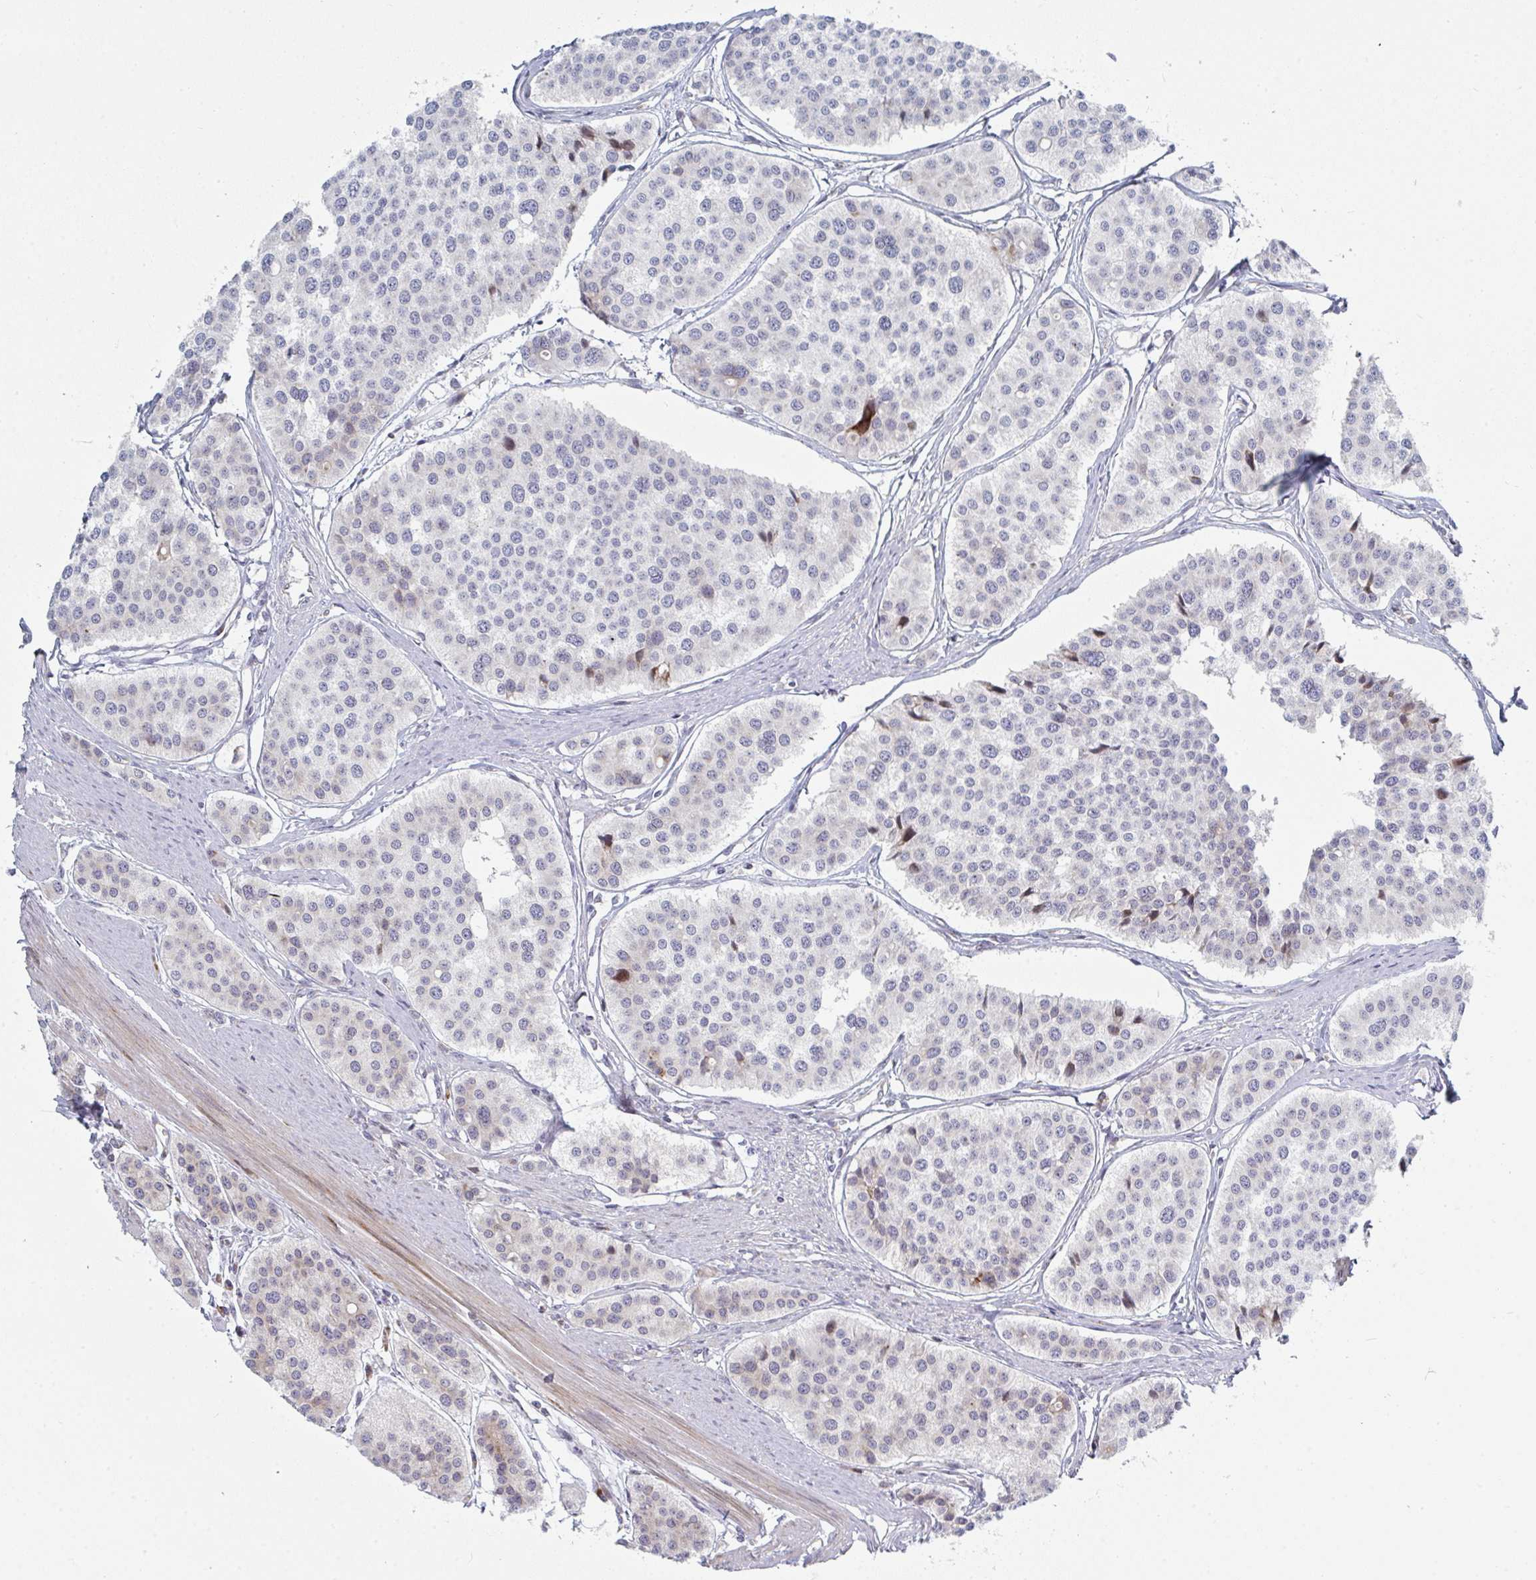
{"staining": {"intensity": "negative", "quantity": "none", "location": "none"}, "tissue": "carcinoid", "cell_type": "Tumor cells", "image_type": "cancer", "snomed": [{"axis": "morphology", "description": "Carcinoid, malignant, NOS"}, {"axis": "topography", "description": "Small intestine"}], "caption": "Tumor cells show no significant staining in carcinoid (malignant). Nuclei are stained in blue.", "gene": "PRKCH", "patient": {"sex": "male", "age": 60}}